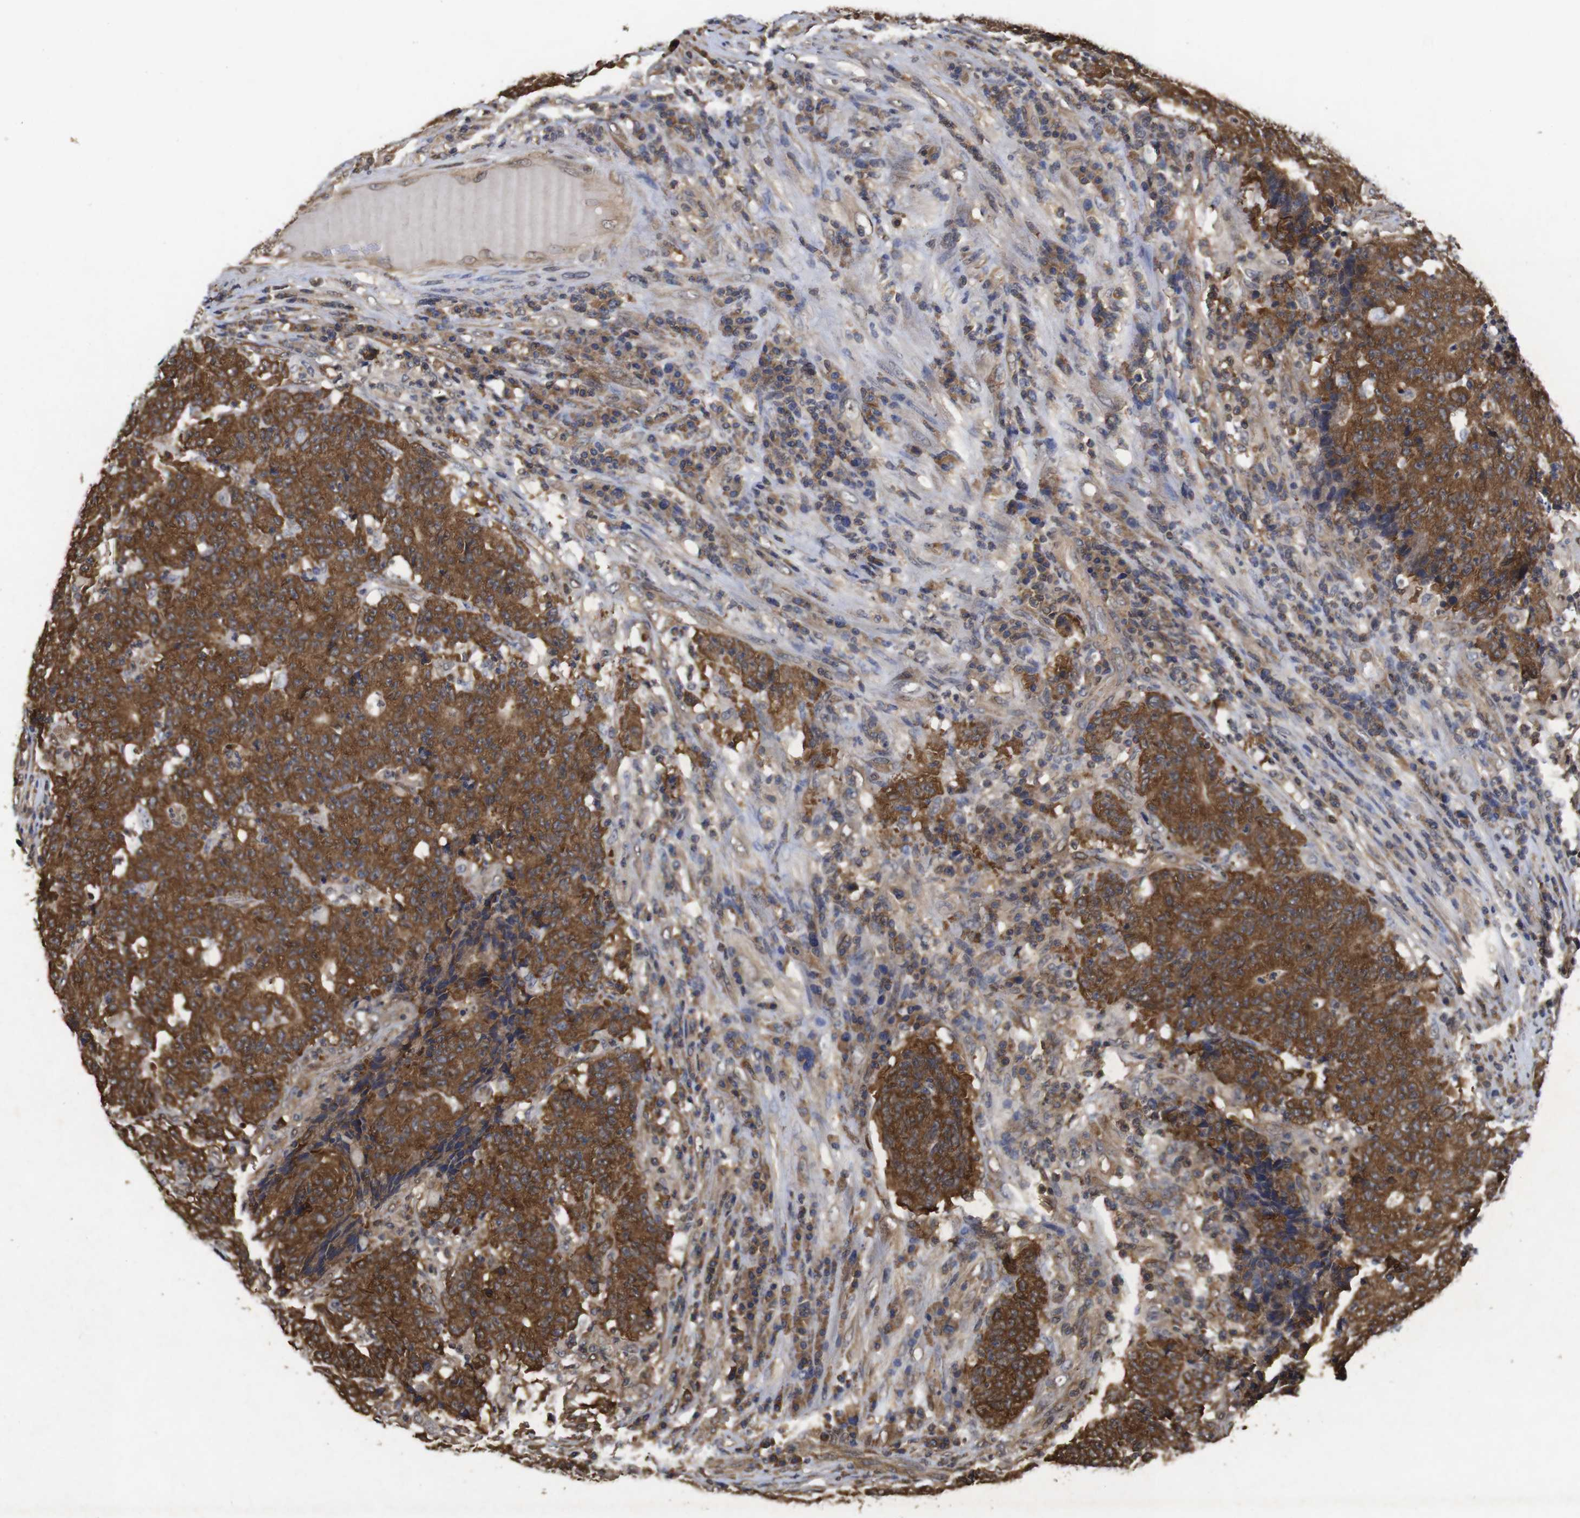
{"staining": {"intensity": "strong", "quantity": ">75%", "location": "cytoplasmic/membranous"}, "tissue": "colorectal cancer", "cell_type": "Tumor cells", "image_type": "cancer", "snomed": [{"axis": "morphology", "description": "Normal tissue, NOS"}, {"axis": "morphology", "description": "Adenocarcinoma, NOS"}, {"axis": "topography", "description": "Colon"}], "caption": "Protein staining of colorectal adenocarcinoma tissue exhibits strong cytoplasmic/membranous expression in approximately >75% of tumor cells. The staining was performed using DAB to visualize the protein expression in brown, while the nuclei were stained in blue with hematoxylin (Magnification: 20x).", "gene": "SUMO3", "patient": {"sex": "female", "age": 75}}